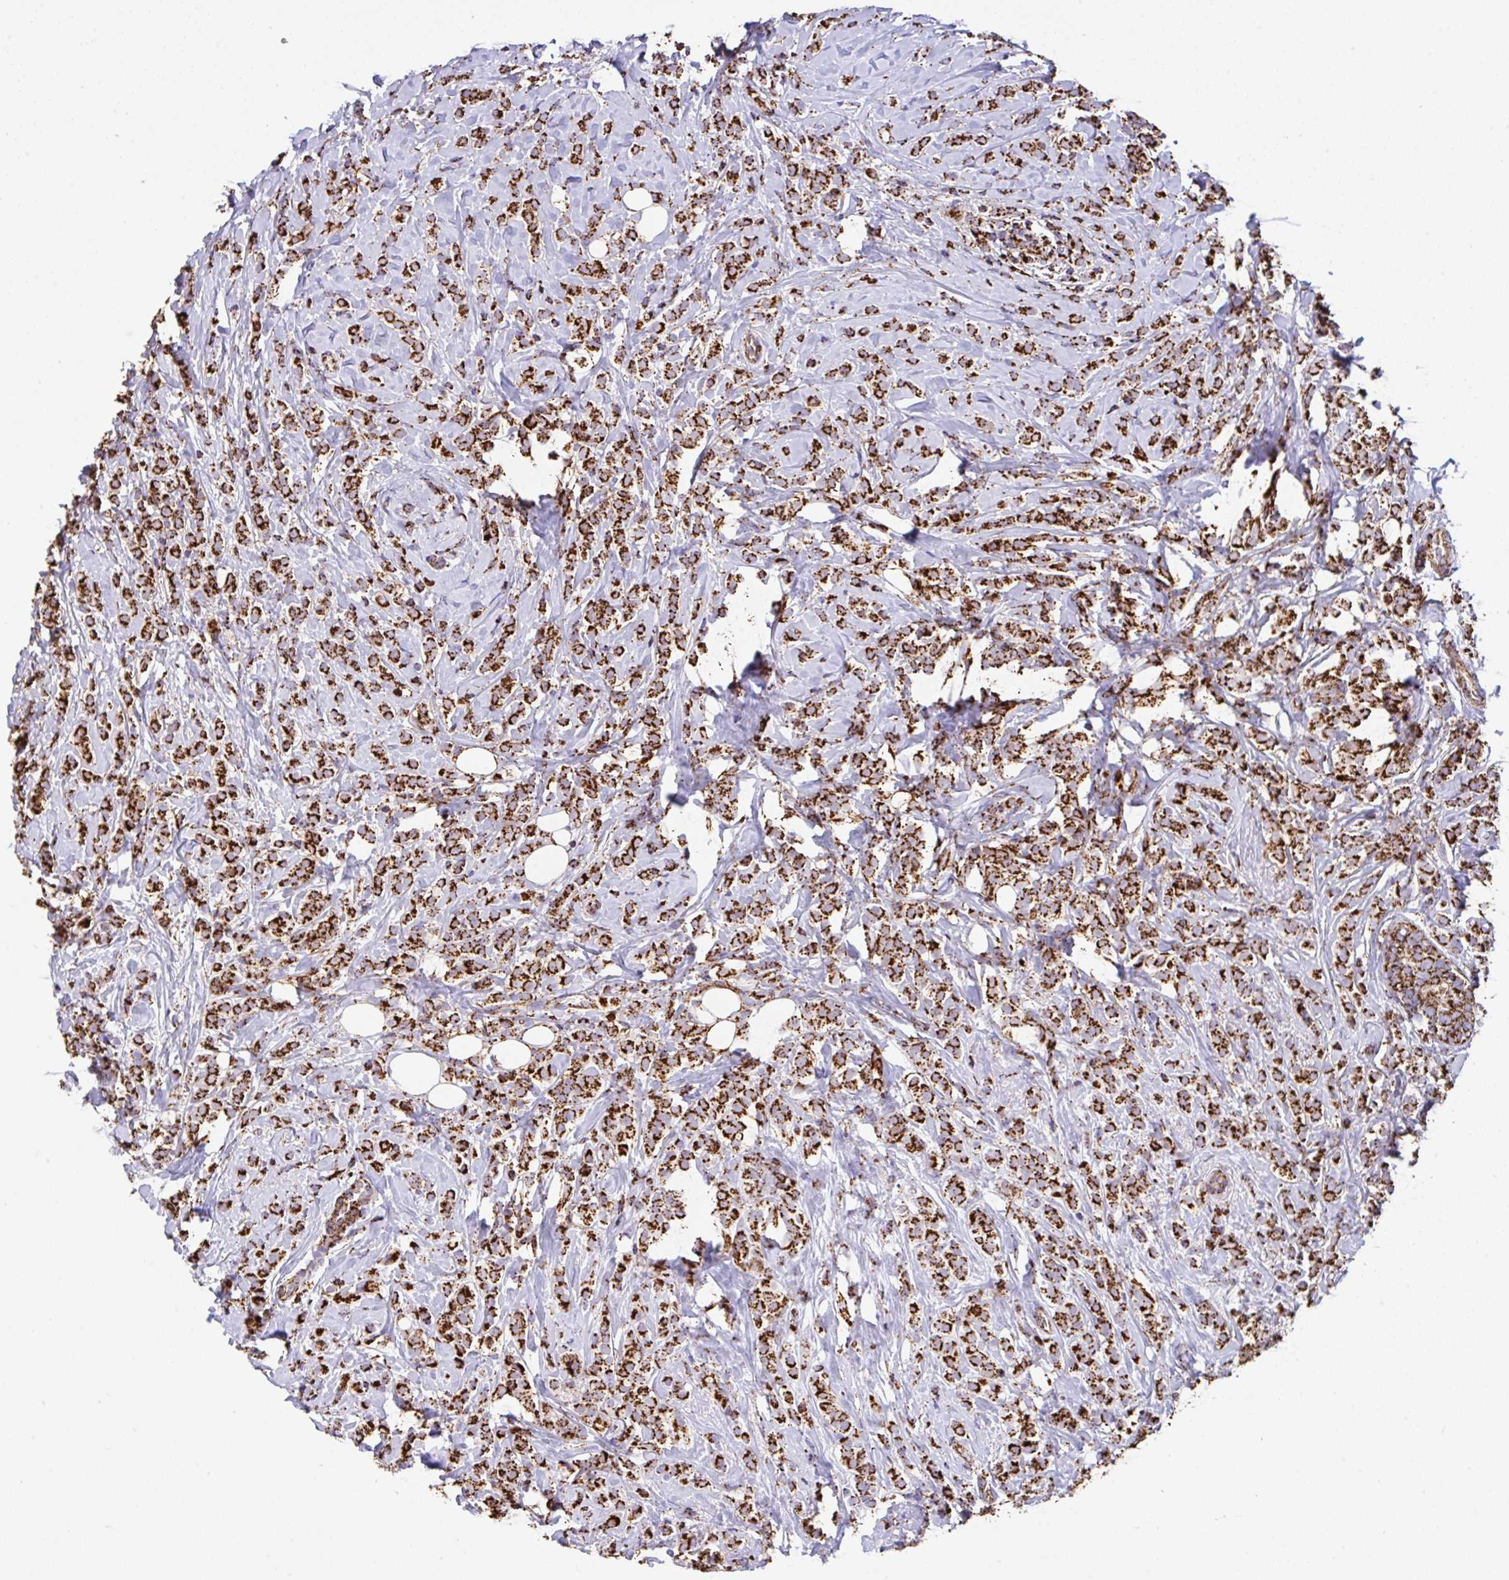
{"staining": {"intensity": "strong", "quantity": ">75%", "location": "cytoplasmic/membranous"}, "tissue": "breast cancer", "cell_type": "Tumor cells", "image_type": "cancer", "snomed": [{"axis": "morphology", "description": "Lobular carcinoma"}, {"axis": "topography", "description": "Breast"}], "caption": "Immunohistochemical staining of human breast cancer (lobular carcinoma) displays high levels of strong cytoplasmic/membranous protein positivity in approximately >75% of tumor cells.", "gene": "ANKRD33B", "patient": {"sex": "female", "age": 49}}